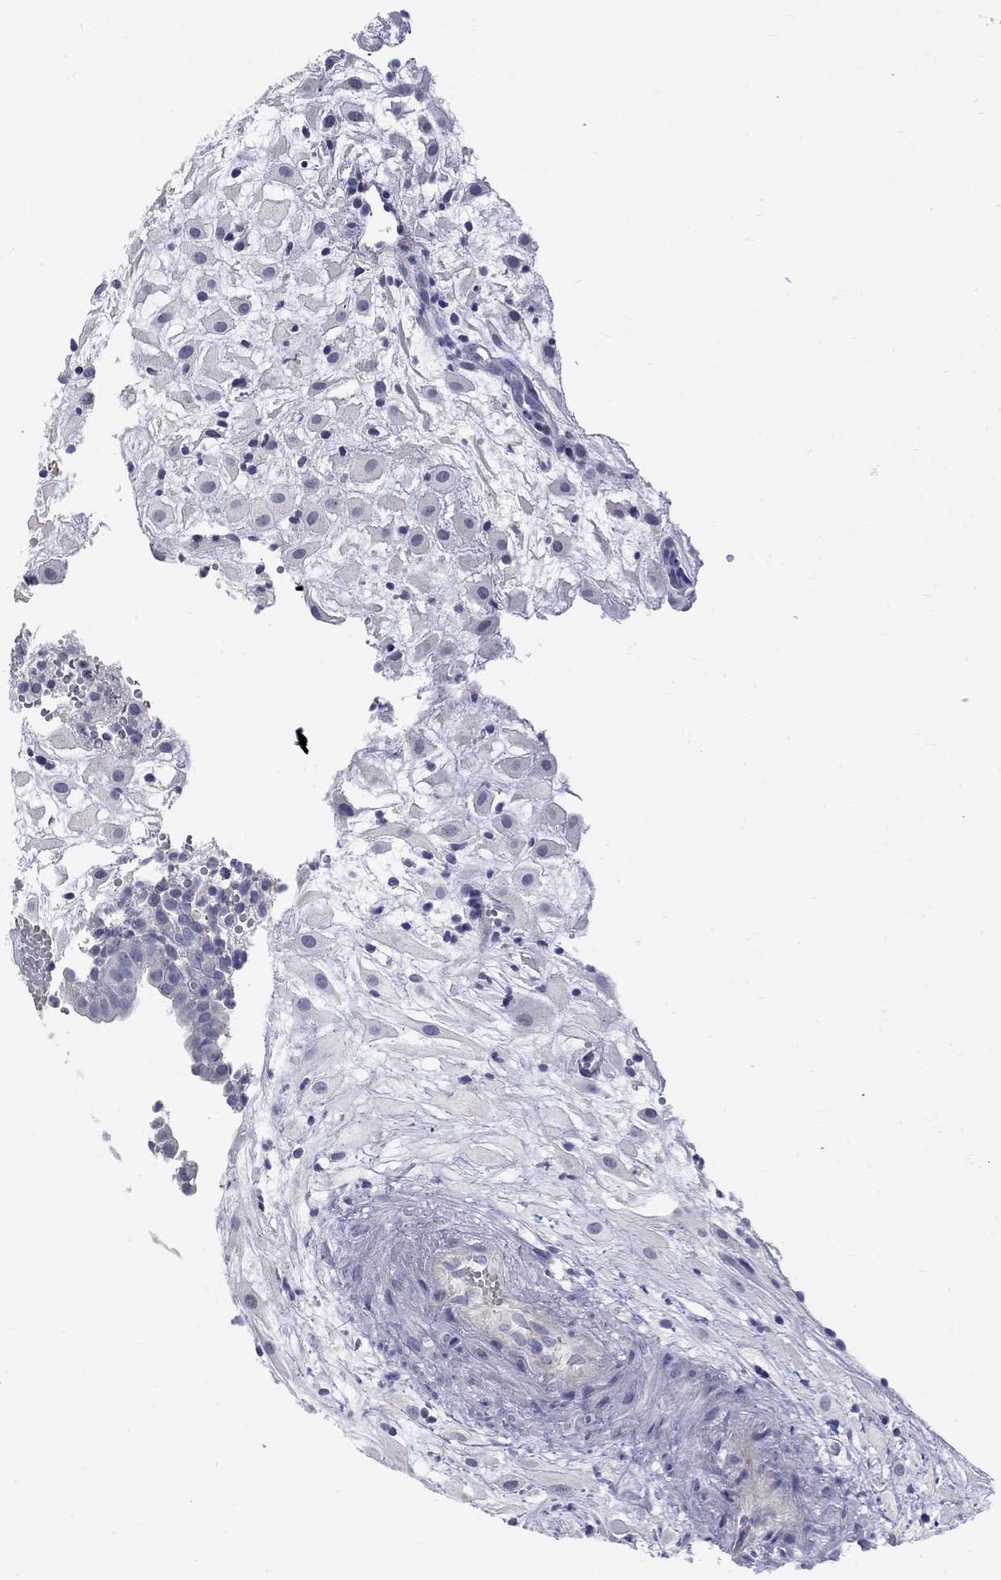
{"staining": {"intensity": "negative", "quantity": "none", "location": "none"}, "tissue": "placenta", "cell_type": "Decidual cells", "image_type": "normal", "snomed": [{"axis": "morphology", "description": "Normal tissue, NOS"}, {"axis": "topography", "description": "Placenta"}], "caption": "IHC of benign human placenta displays no staining in decidual cells. (Stains: DAB immunohistochemistry (IHC) with hematoxylin counter stain, Microscopy: brightfield microscopy at high magnification).", "gene": "PTH1R", "patient": {"sex": "female", "age": 24}}